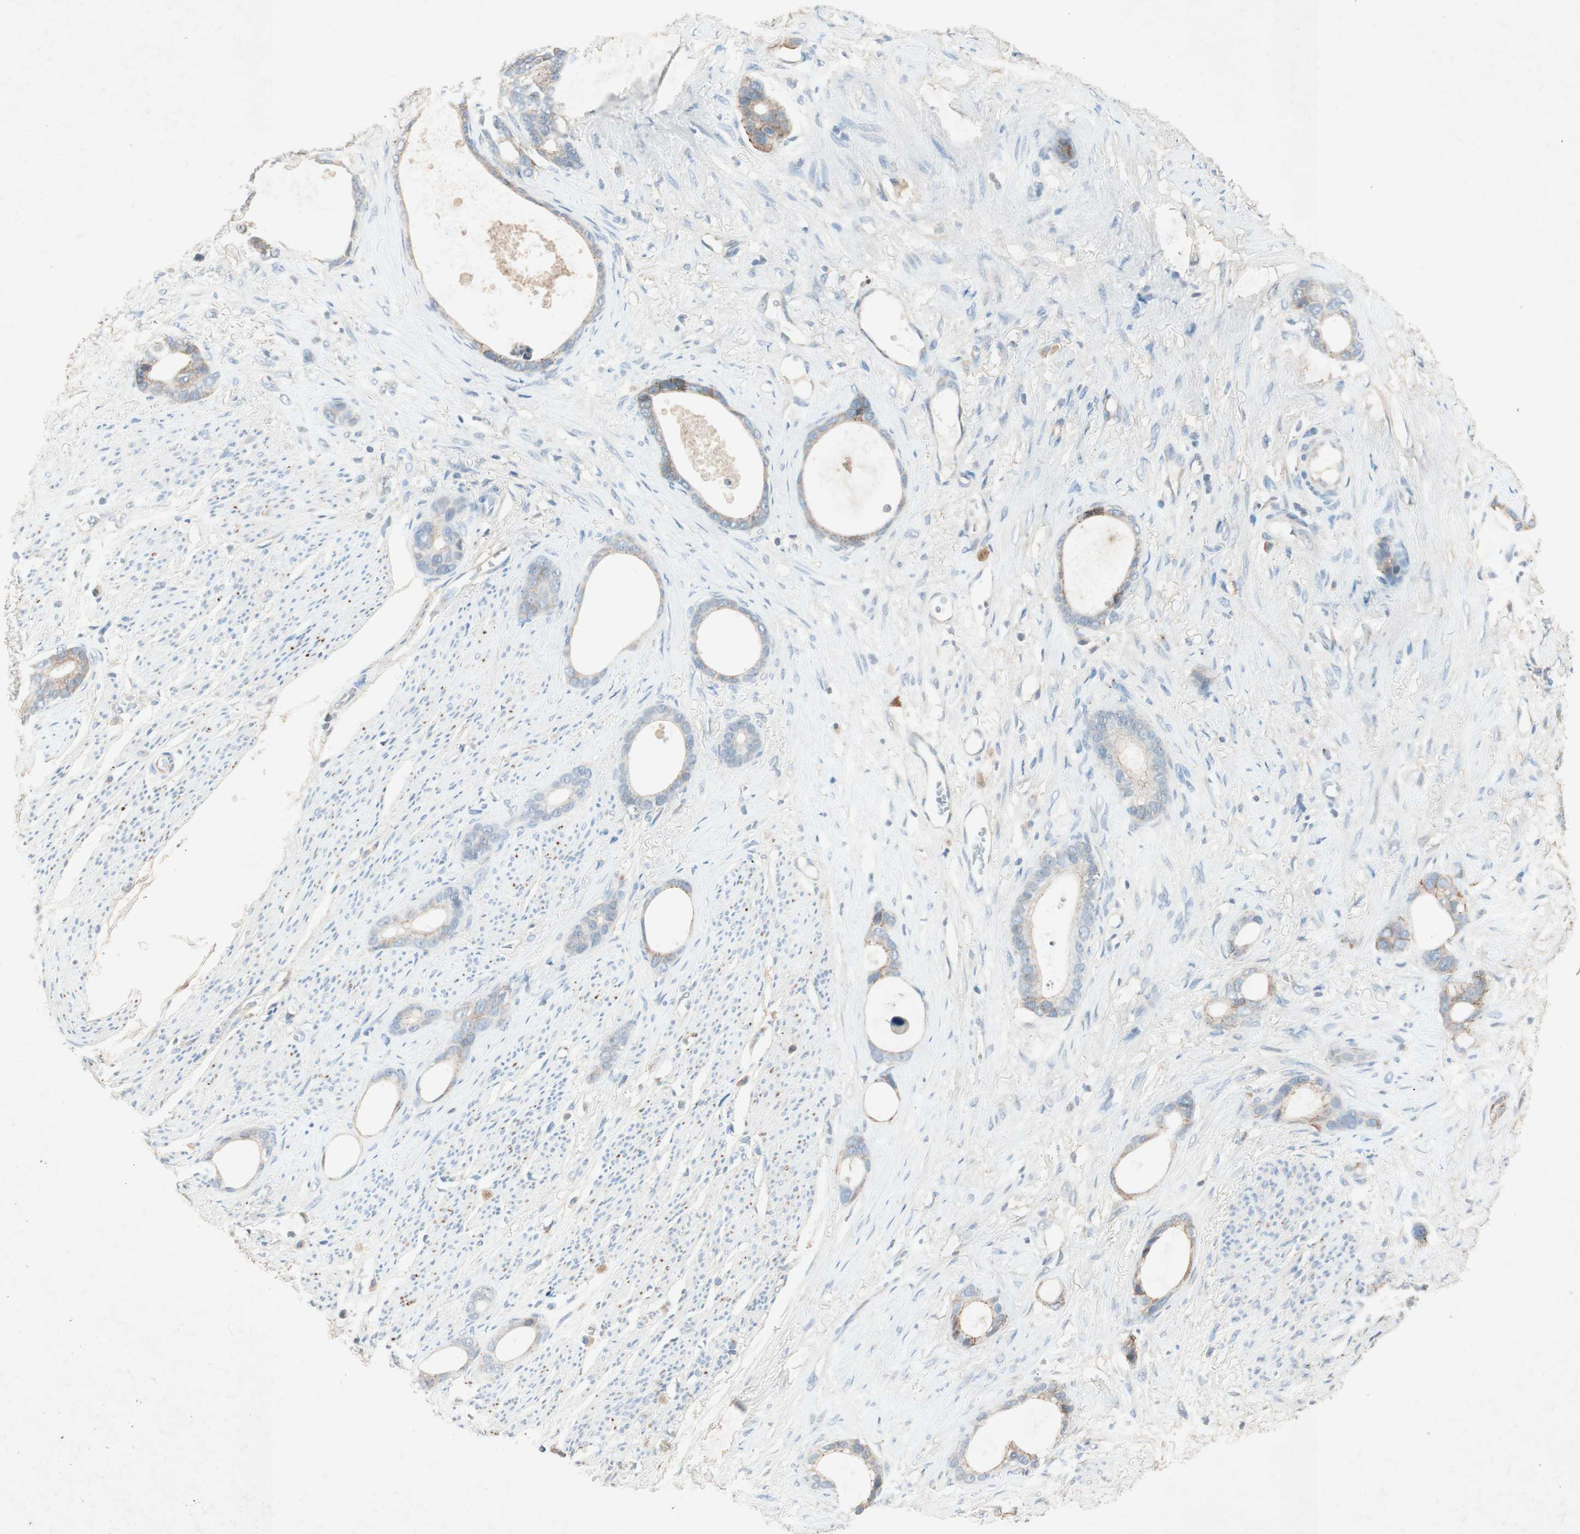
{"staining": {"intensity": "weak", "quantity": "25%-75%", "location": "cytoplasmic/membranous"}, "tissue": "stomach cancer", "cell_type": "Tumor cells", "image_type": "cancer", "snomed": [{"axis": "morphology", "description": "Adenocarcinoma, NOS"}, {"axis": "topography", "description": "Stomach"}], "caption": "IHC micrograph of human stomach adenocarcinoma stained for a protein (brown), which reveals low levels of weak cytoplasmic/membranous staining in about 25%-75% of tumor cells.", "gene": "NKAIN1", "patient": {"sex": "female", "age": 75}}